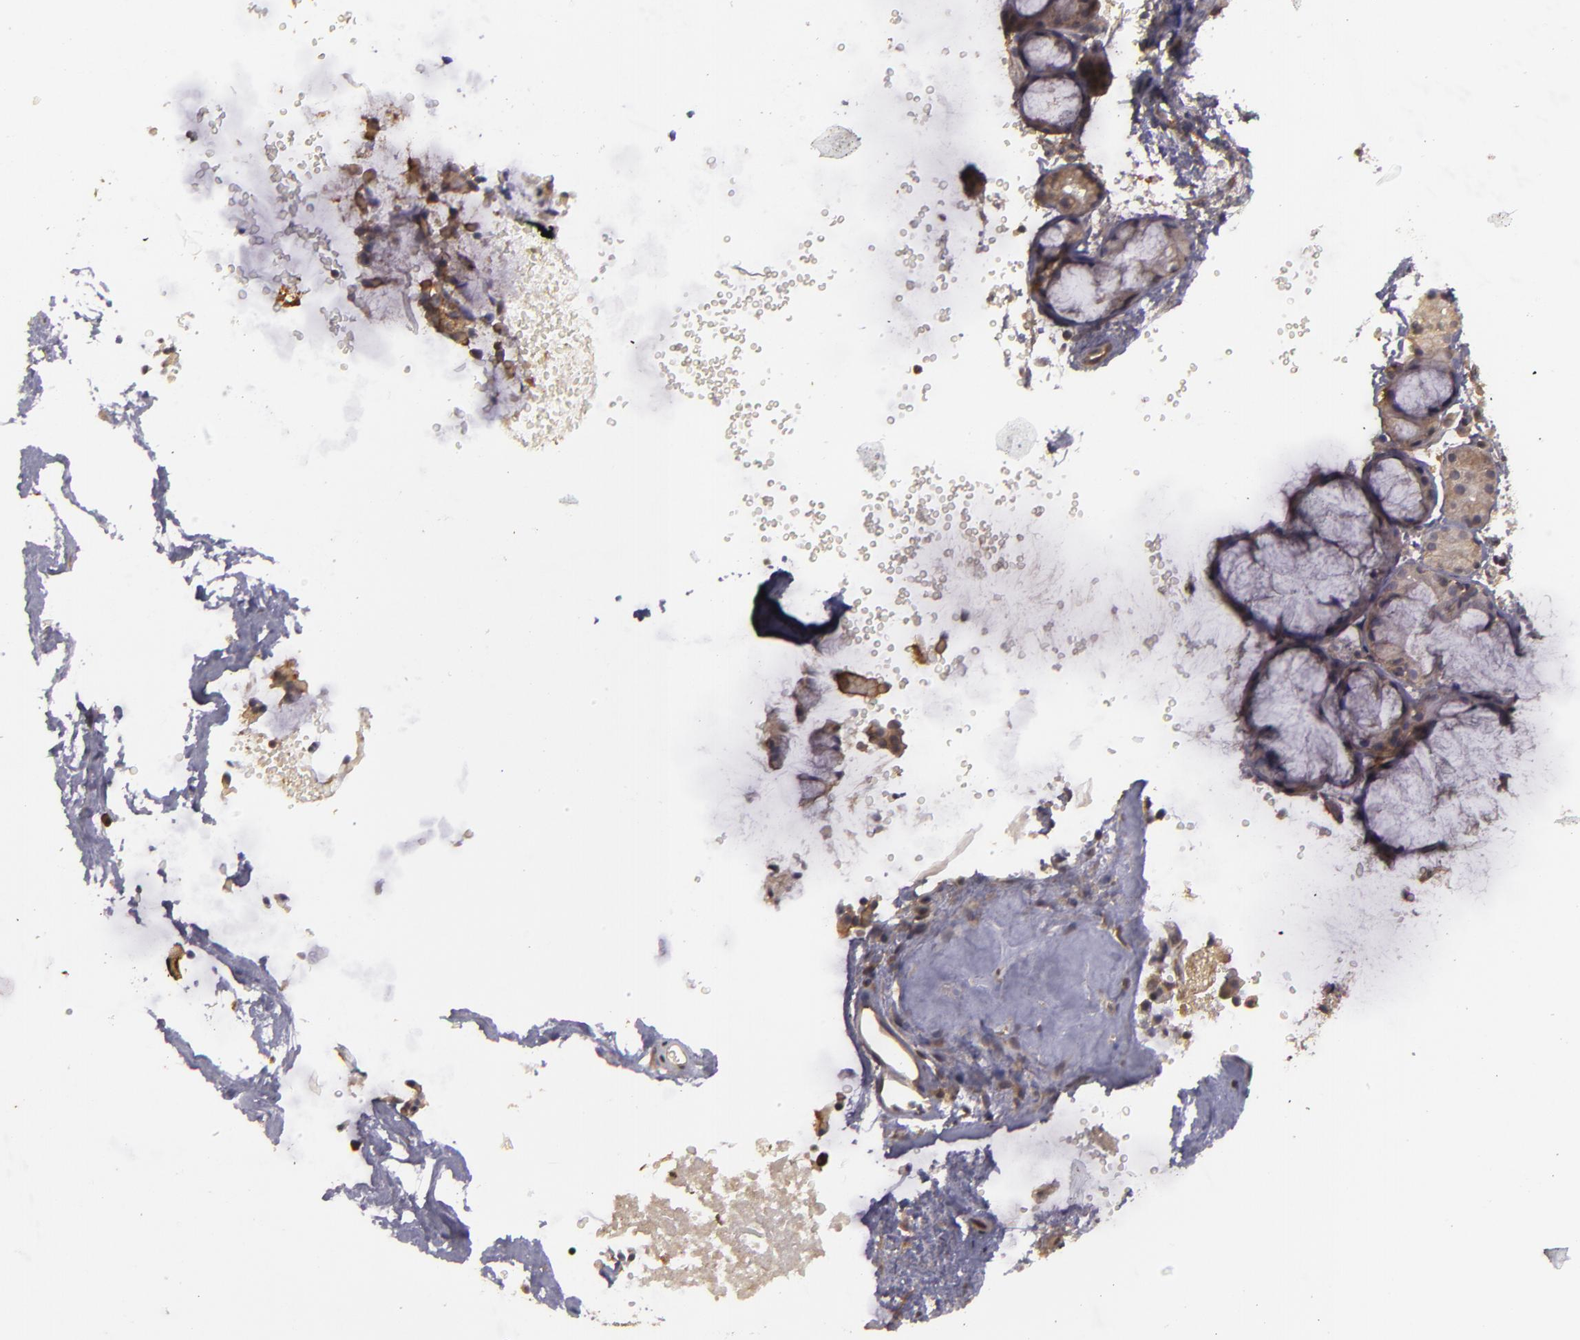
{"staining": {"intensity": "moderate", "quantity": ">75%", "location": "cytoplasmic/membranous"}, "tissue": "nasopharynx", "cell_type": "Respiratory epithelial cells", "image_type": "normal", "snomed": [{"axis": "morphology", "description": "Normal tissue, NOS"}, {"axis": "morphology", "description": "Squamous cell carcinoma, NOS"}, {"axis": "topography", "description": "Cartilage tissue"}, {"axis": "topography", "description": "Nasopharynx"}], "caption": "Immunohistochemical staining of unremarkable human nasopharynx shows medium levels of moderate cytoplasmic/membranous positivity in about >75% of respiratory epithelial cells.", "gene": "HRAS", "patient": {"sex": "male", "age": 63}}